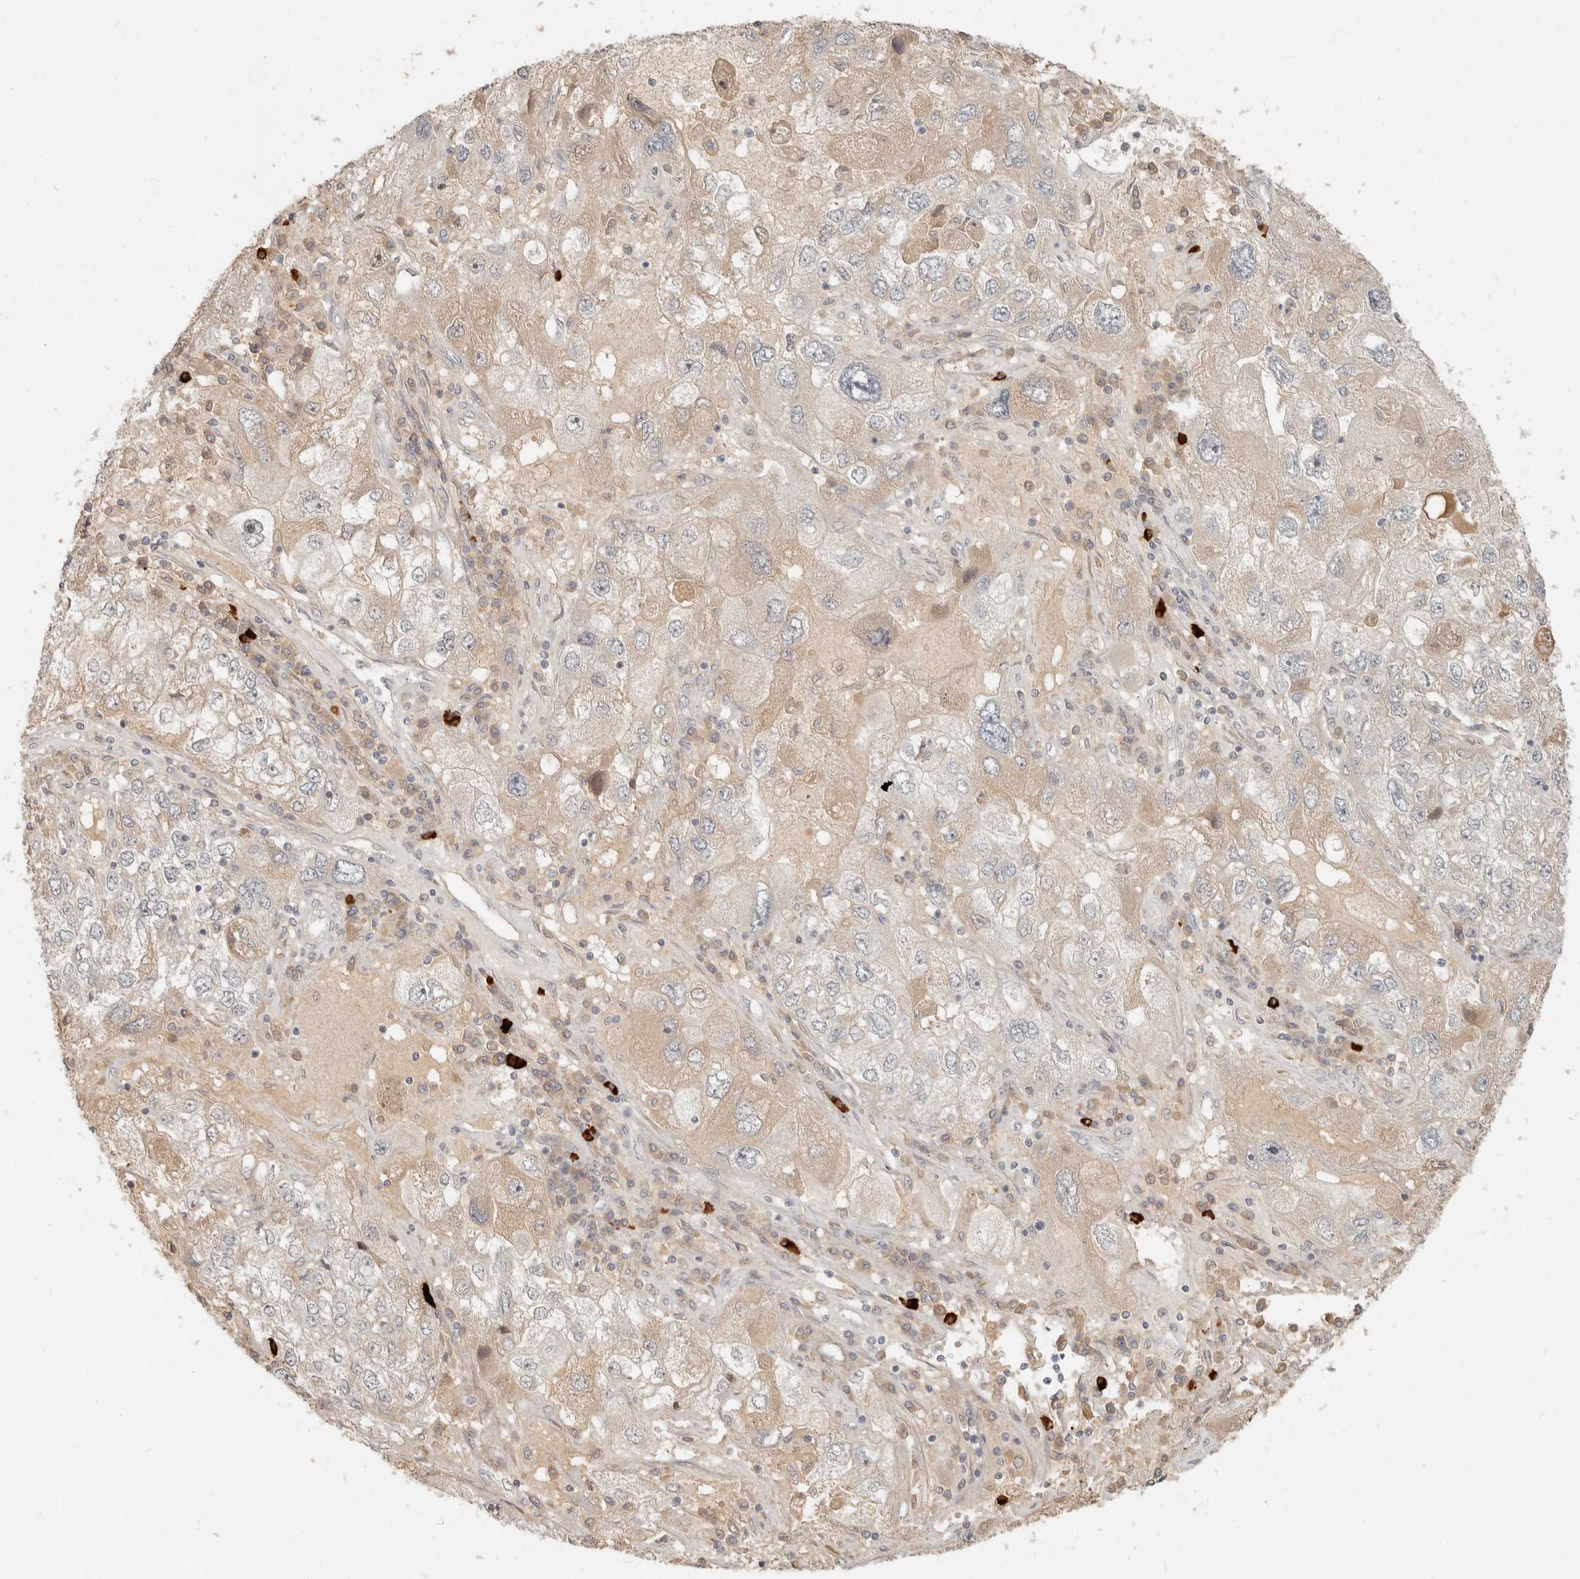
{"staining": {"intensity": "negative", "quantity": "none", "location": "none"}, "tissue": "endometrial cancer", "cell_type": "Tumor cells", "image_type": "cancer", "snomed": [{"axis": "morphology", "description": "Adenocarcinoma, NOS"}, {"axis": "topography", "description": "Endometrium"}], "caption": "An IHC histopathology image of endometrial cancer (adenocarcinoma) is shown. There is no staining in tumor cells of endometrial cancer (adenocarcinoma).", "gene": "UBXN11", "patient": {"sex": "female", "age": 49}}